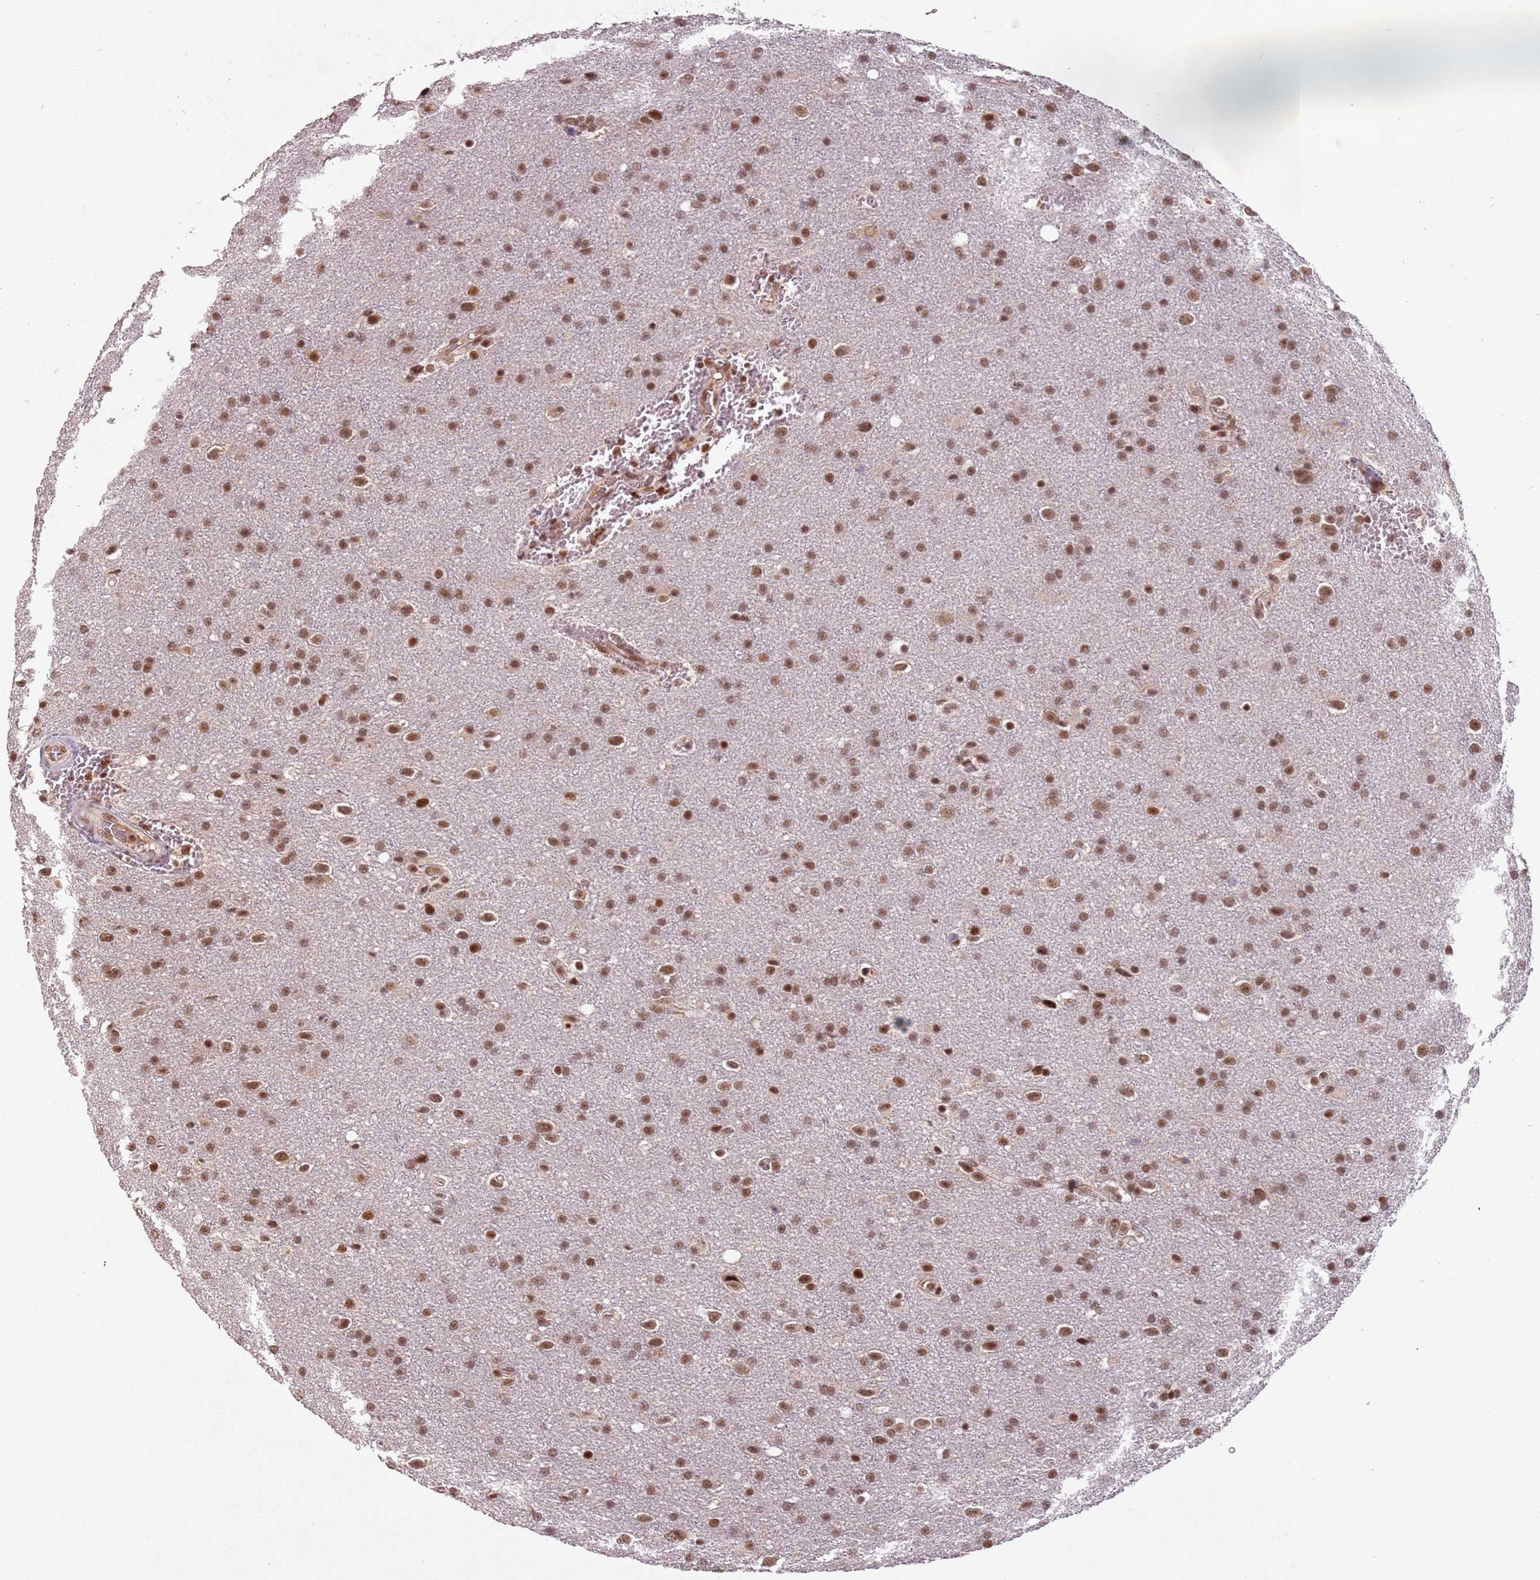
{"staining": {"intensity": "moderate", "quantity": ">75%", "location": "nuclear"}, "tissue": "glioma", "cell_type": "Tumor cells", "image_type": "cancer", "snomed": [{"axis": "morphology", "description": "Glioma, malignant, Low grade"}, {"axis": "topography", "description": "Brain"}], "caption": "Brown immunohistochemical staining in human glioma reveals moderate nuclear positivity in about >75% of tumor cells.", "gene": "NCBP1", "patient": {"sex": "female", "age": 32}}